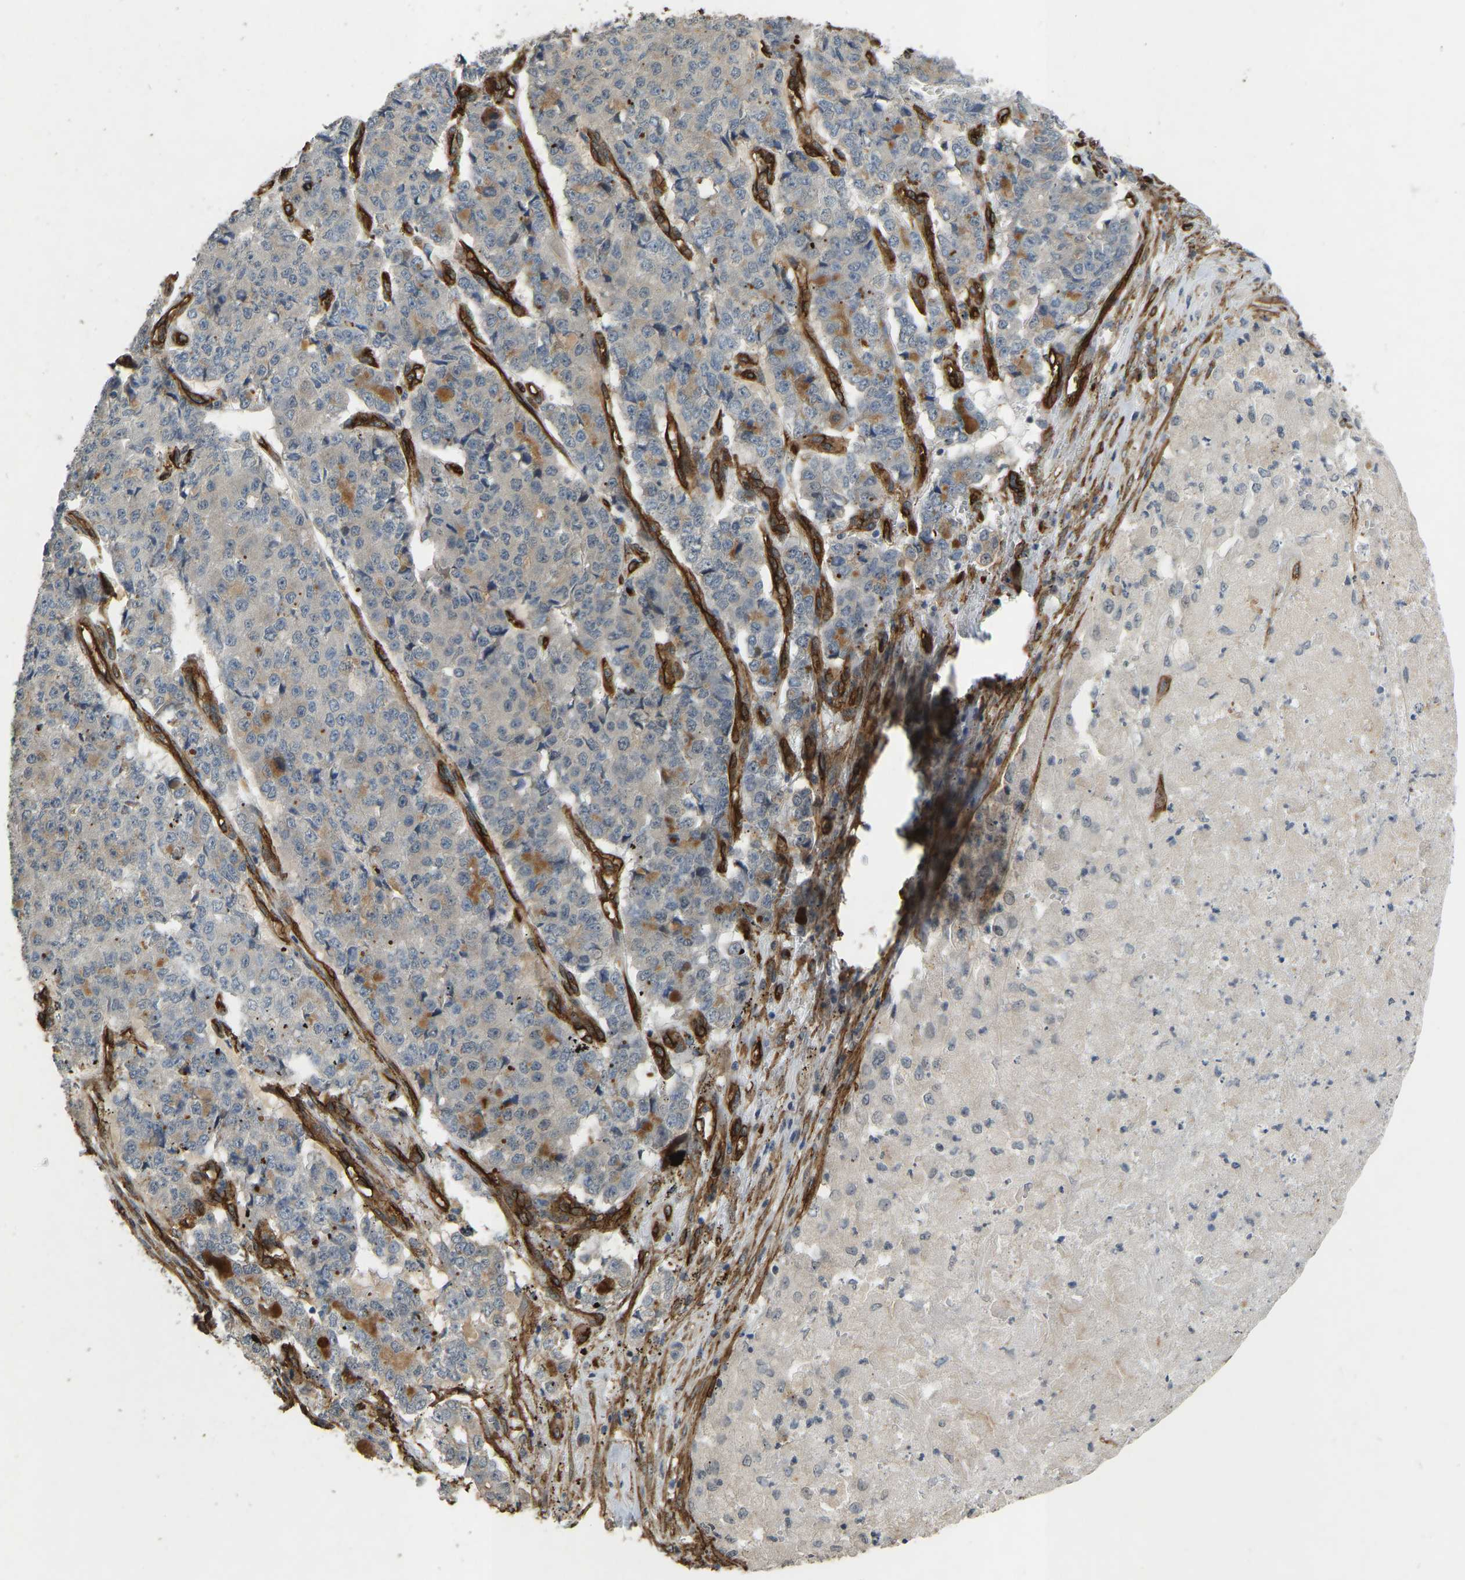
{"staining": {"intensity": "moderate", "quantity": "<25%", "location": "cytoplasmic/membranous"}, "tissue": "pancreatic cancer", "cell_type": "Tumor cells", "image_type": "cancer", "snomed": [{"axis": "morphology", "description": "Adenocarcinoma, NOS"}, {"axis": "topography", "description": "Pancreas"}], "caption": "IHC of human pancreatic cancer reveals low levels of moderate cytoplasmic/membranous positivity in about <25% of tumor cells.", "gene": "NMB", "patient": {"sex": "male", "age": 50}}